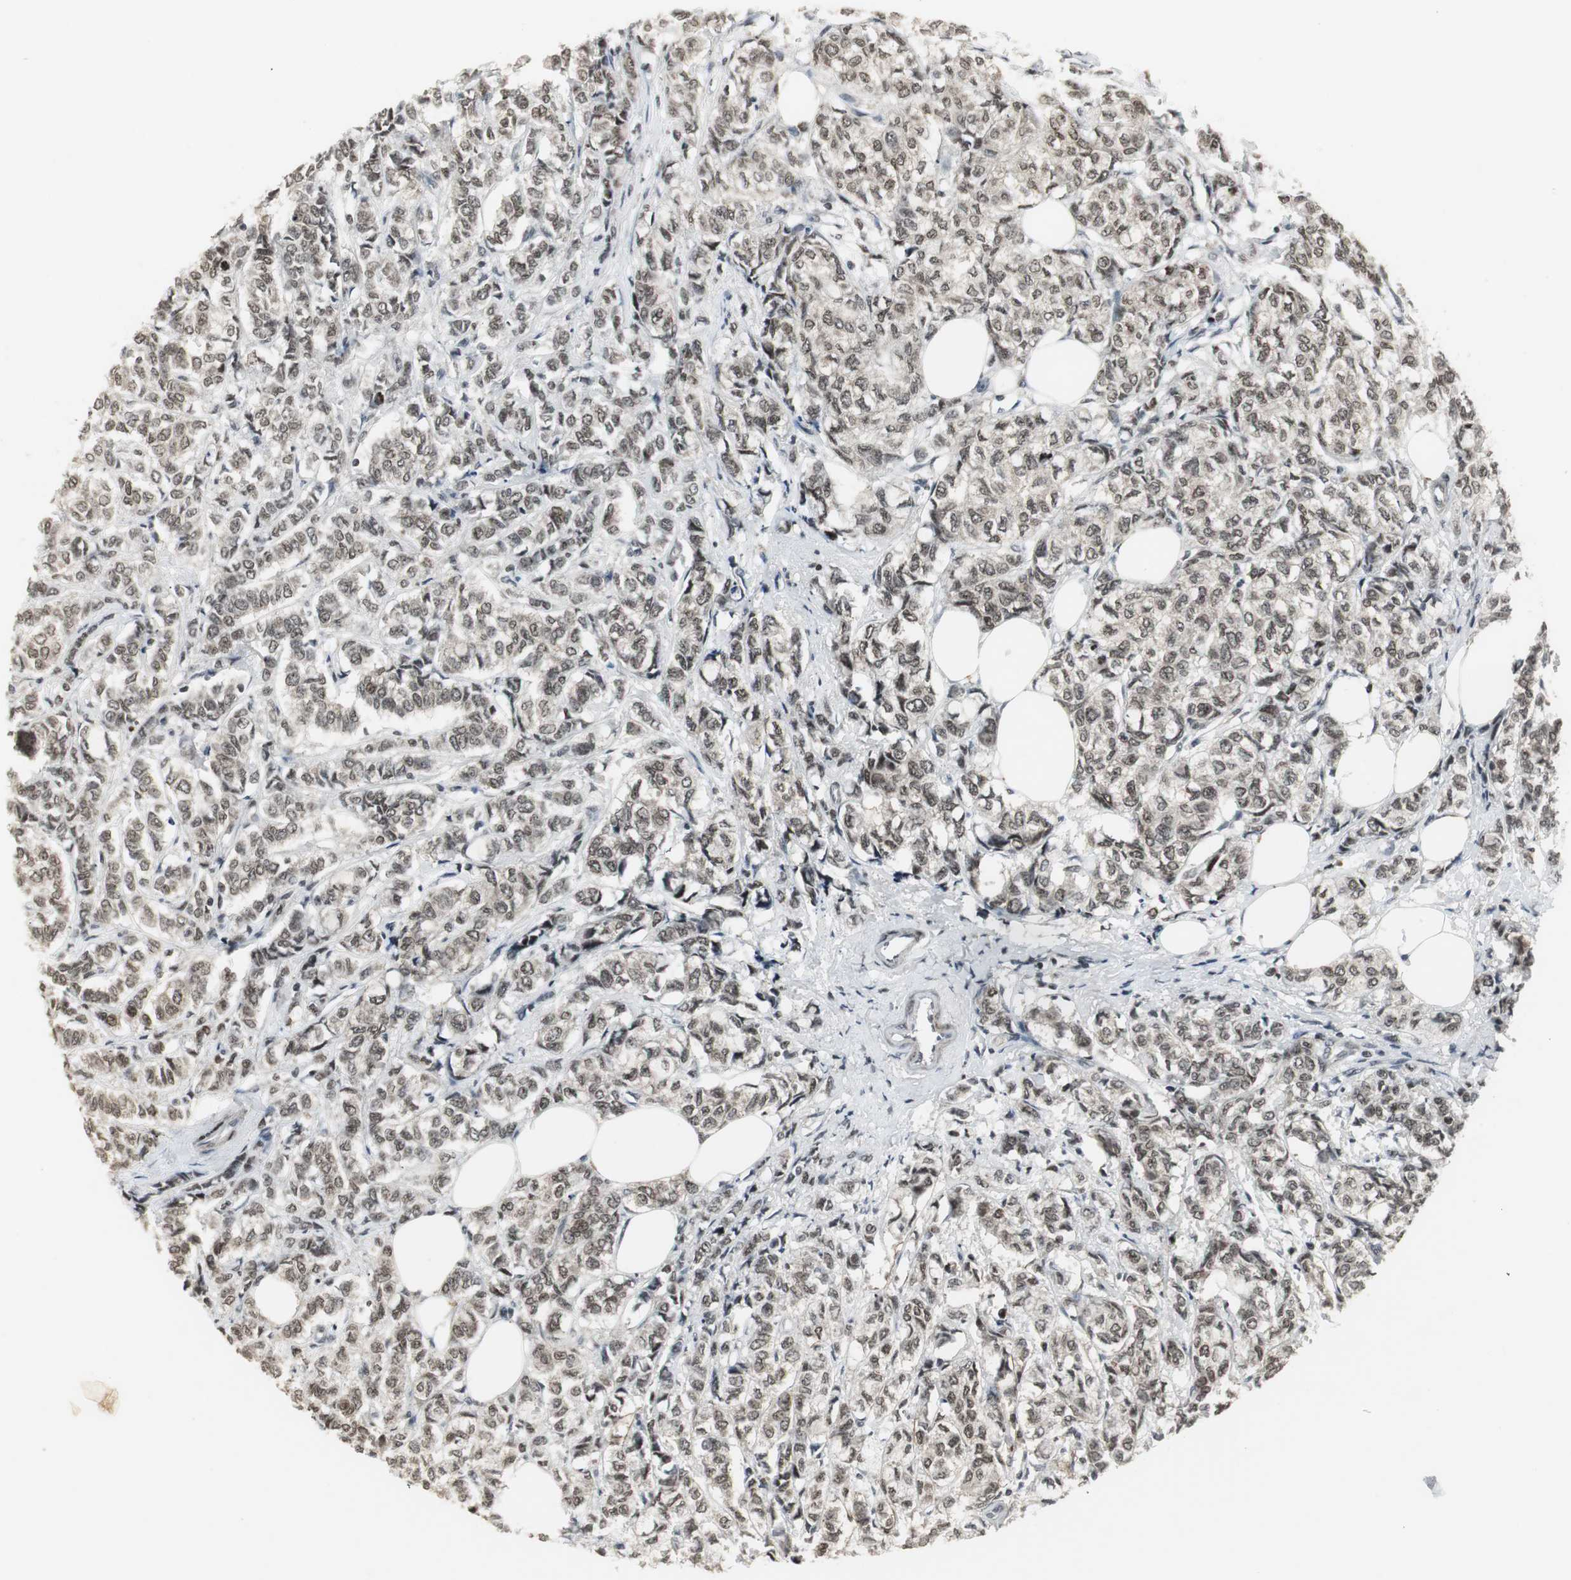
{"staining": {"intensity": "weak", "quantity": ">75%", "location": "cytoplasmic/membranous,nuclear"}, "tissue": "breast cancer", "cell_type": "Tumor cells", "image_type": "cancer", "snomed": [{"axis": "morphology", "description": "Lobular carcinoma"}, {"axis": "topography", "description": "Breast"}], "caption": "Immunohistochemistry of human breast lobular carcinoma reveals low levels of weak cytoplasmic/membranous and nuclear staining in about >75% of tumor cells.", "gene": "MPG", "patient": {"sex": "female", "age": 60}}